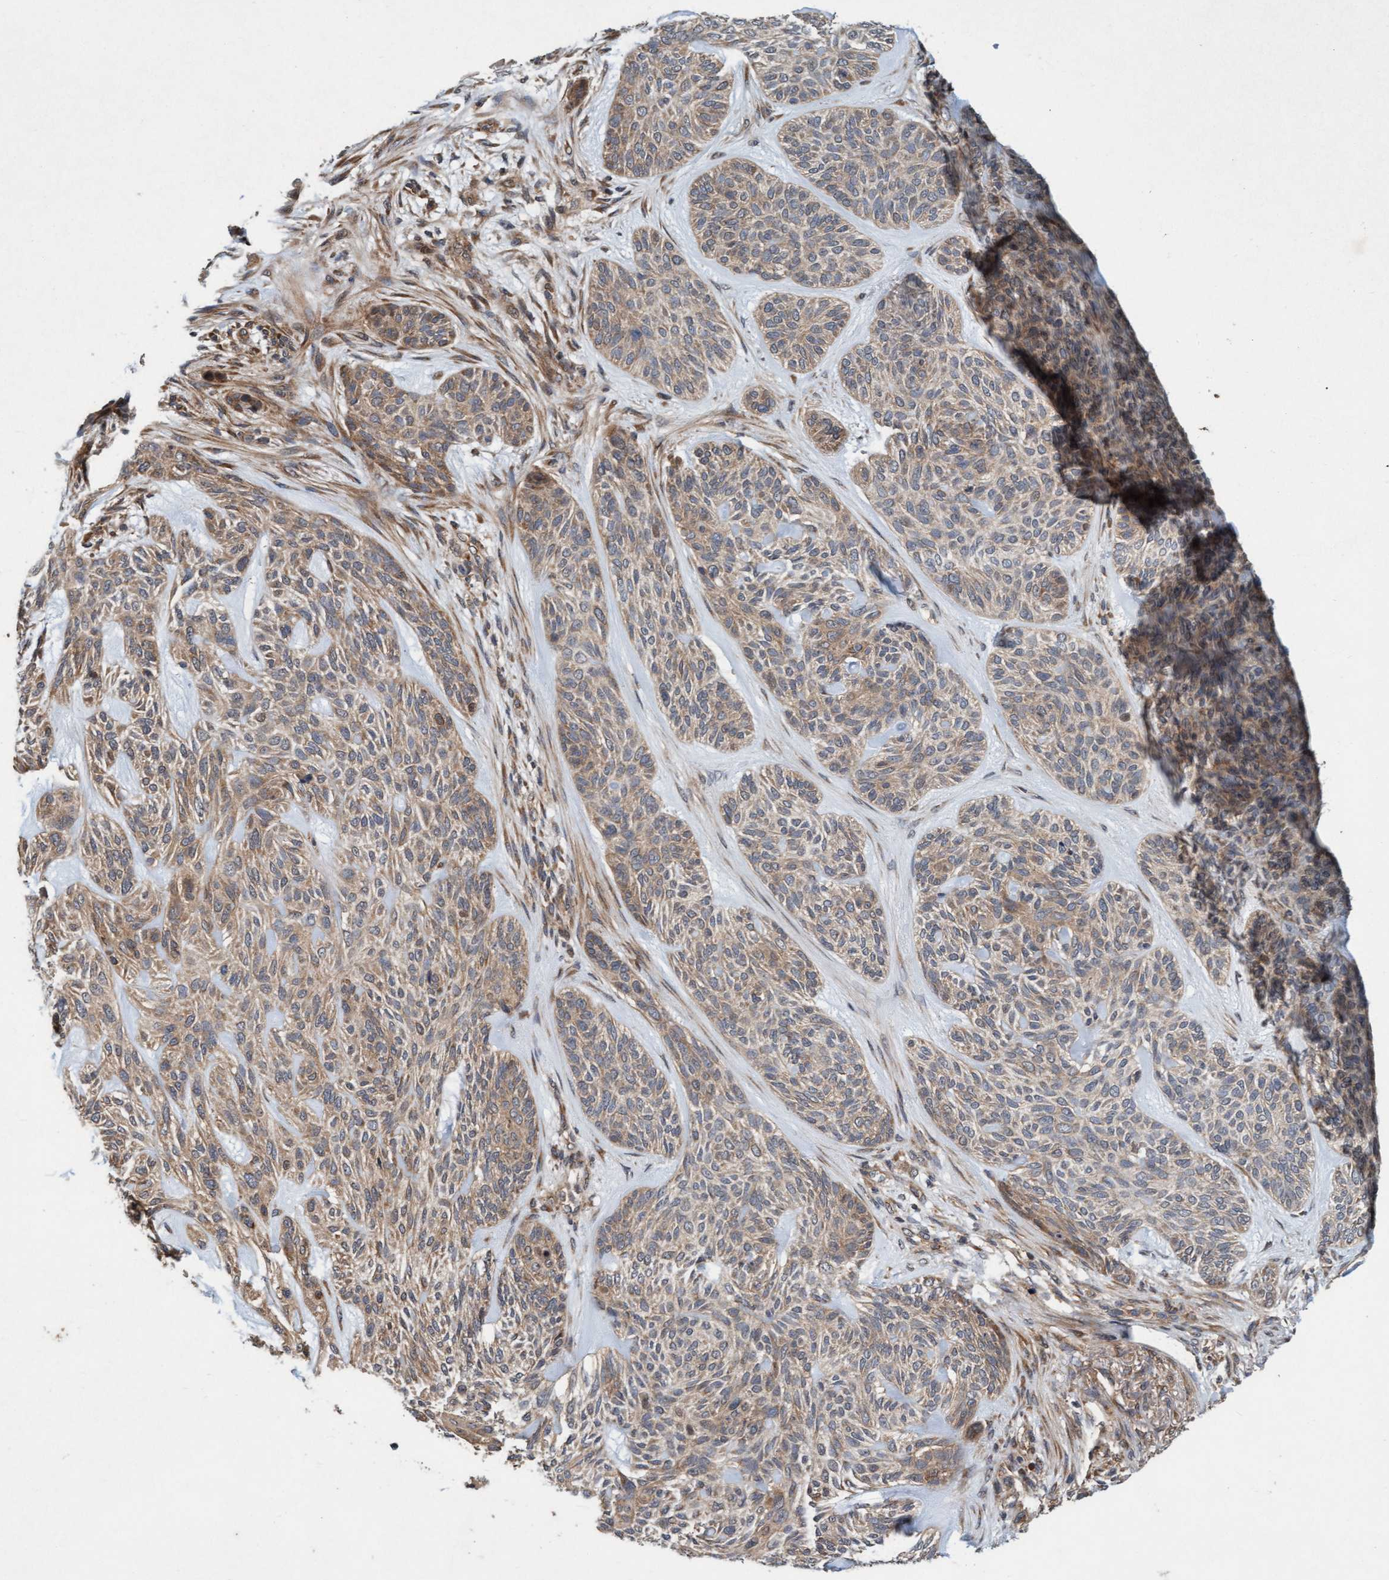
{"staining": {"intensity": "weak", "quantity": ">75%", "location": "cytoplasmic/membranous"}, "tissue": "skin cancer", "cell_type": "Tumor cells", "image_type": "cancer", "snomed": [{"axis": "morphology", "description": "Basal cell carcinoma"}, {"axis": "topography", "description": "Skin"}], "caption": "Protein staining by immunohistochemistry (IHC) shows weak cytoplasmic/membranous positivity in about >75% of tumor cells in skin cancer.", "gene": "MLXIP", "patient": {"sex": "male", "age": 55}}